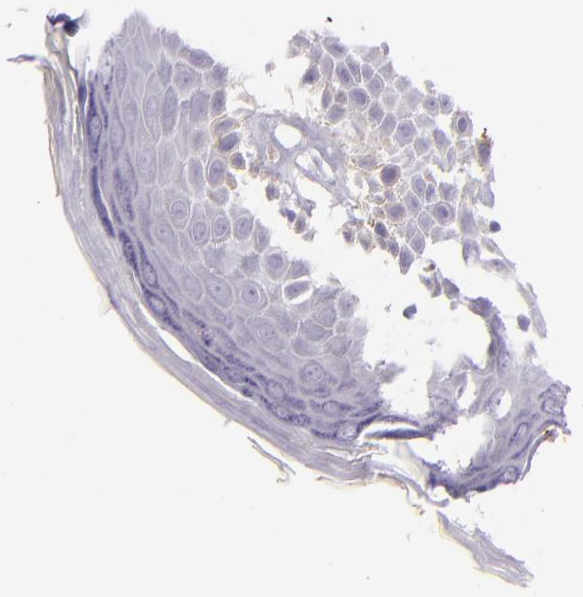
{"staining": {"intensity": "negative", "quantity": "none", "location": "none"}, "tissue": "skin", "cell_type": "Epidermal cells", "image_type": "normal", "snomed": [{"axis": "morphology", "description": "Normal tissue, NOS"}, {"axis": "topography", "description": "Anal"}], "caption": "A high-resolution micrograph shows immunohistochemistry (IHC) staining of benign skin, which exhibits no significant staining in epidermal cells. (Brightfield microscopy of DAB immunohistochemistry (IHC) at high magnification).", "gene": "CBS", "patient": {"sex": "female", "age": 78}}